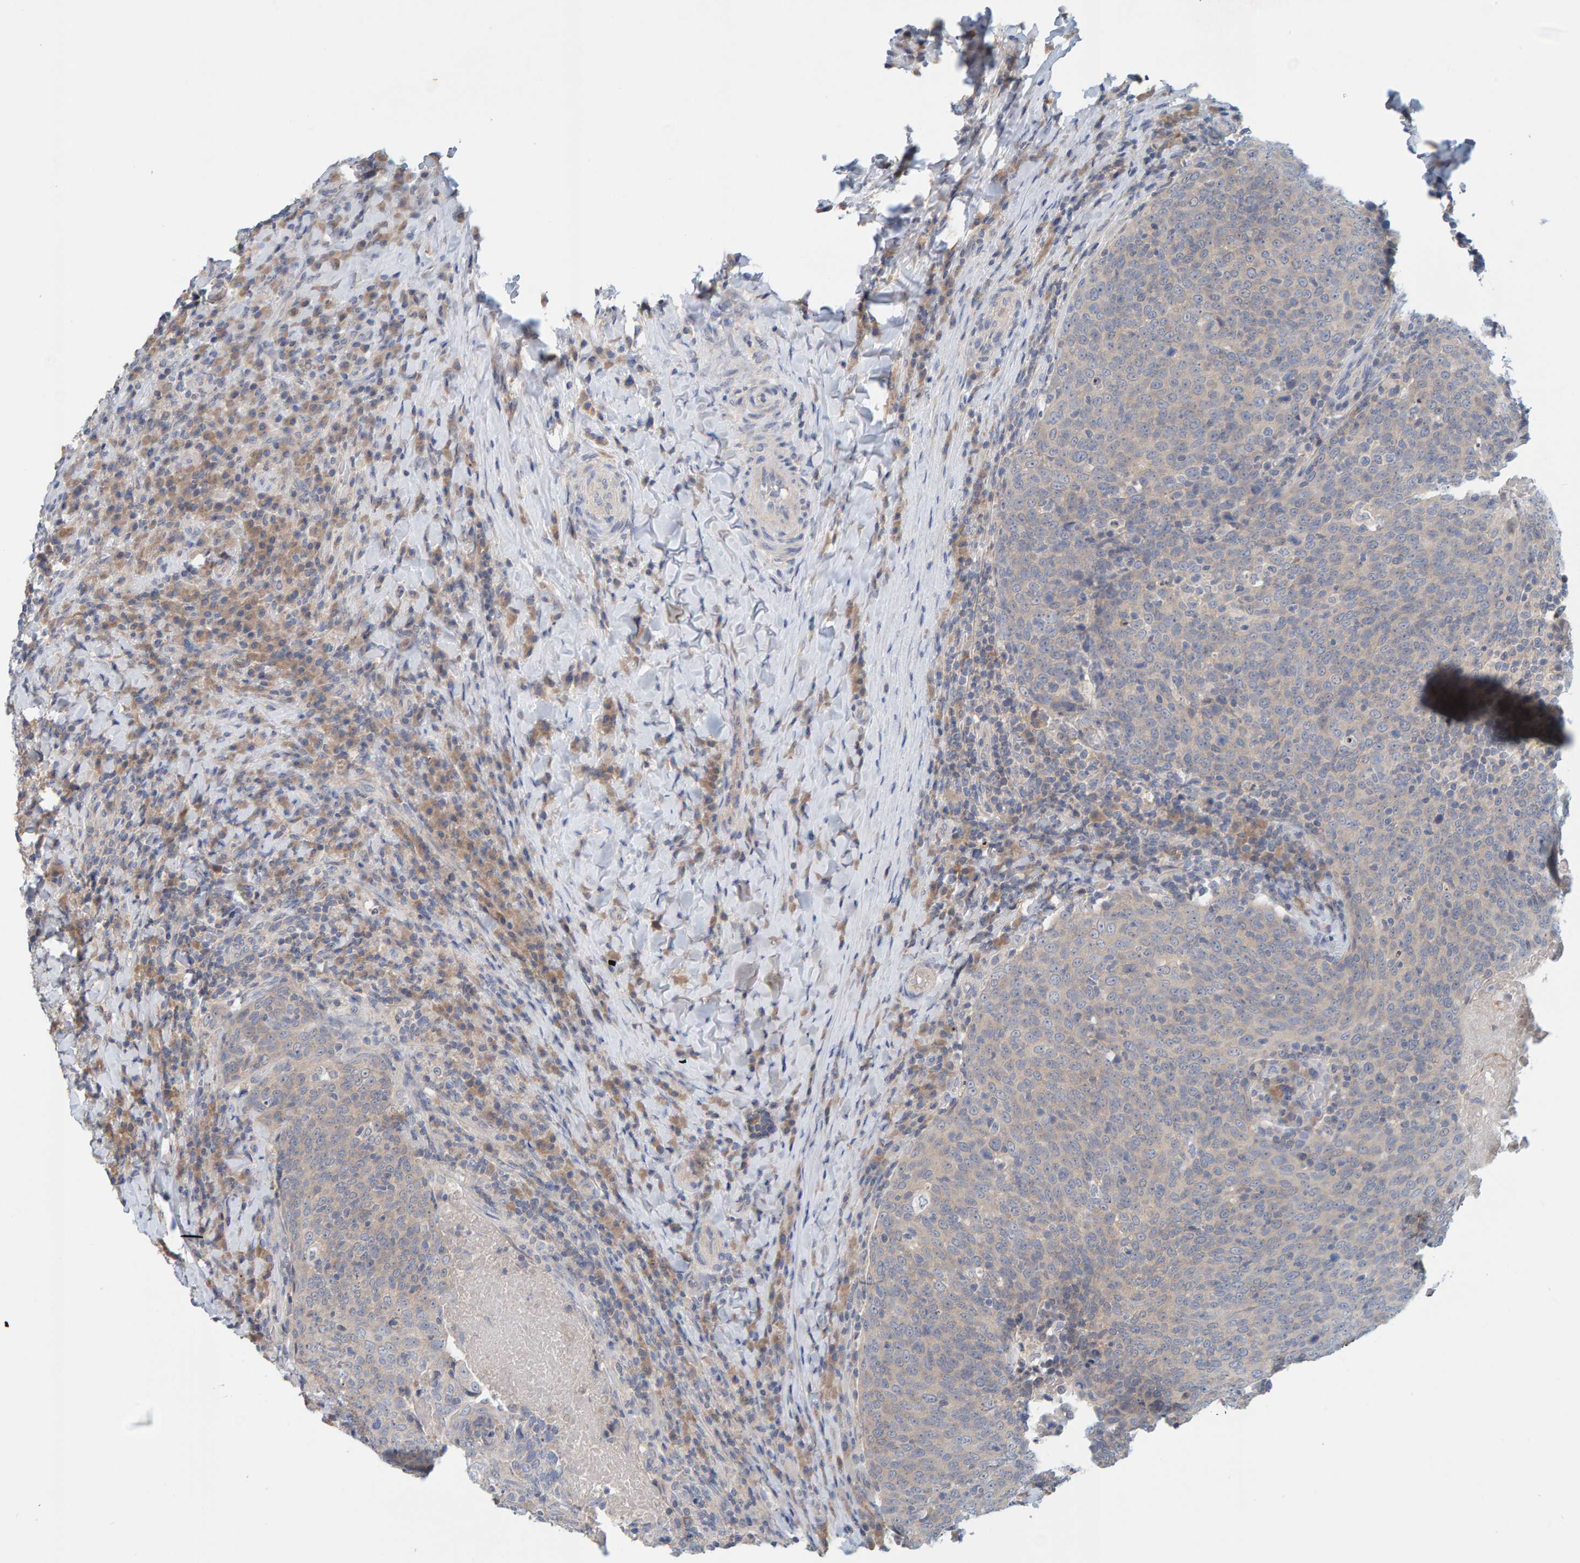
{"staining": {"intensity": "negative", "quantity": "none", "location": "none"}, "tissue": "head and neck cancer", "cell_type": "Tumor cells", "image_type": "cancer", "snomed": [{"axis": "morphology", "description": "Squamous cell carcinoma, NOS"}, {"axis": "morphology", "description": "Squamous cell carcinoma, metastatic, NOS"}, {"axis": "topography", "description": "Lymph node"}, {"axis": "topography", "description": "Head-Neck"}], "caption": "This is an IHC photomicrograph of head and neck cancer. There is no positivity in tumor cells.", "gene": "TATDN1", "patient": {"sex": "male", "age": 62}}